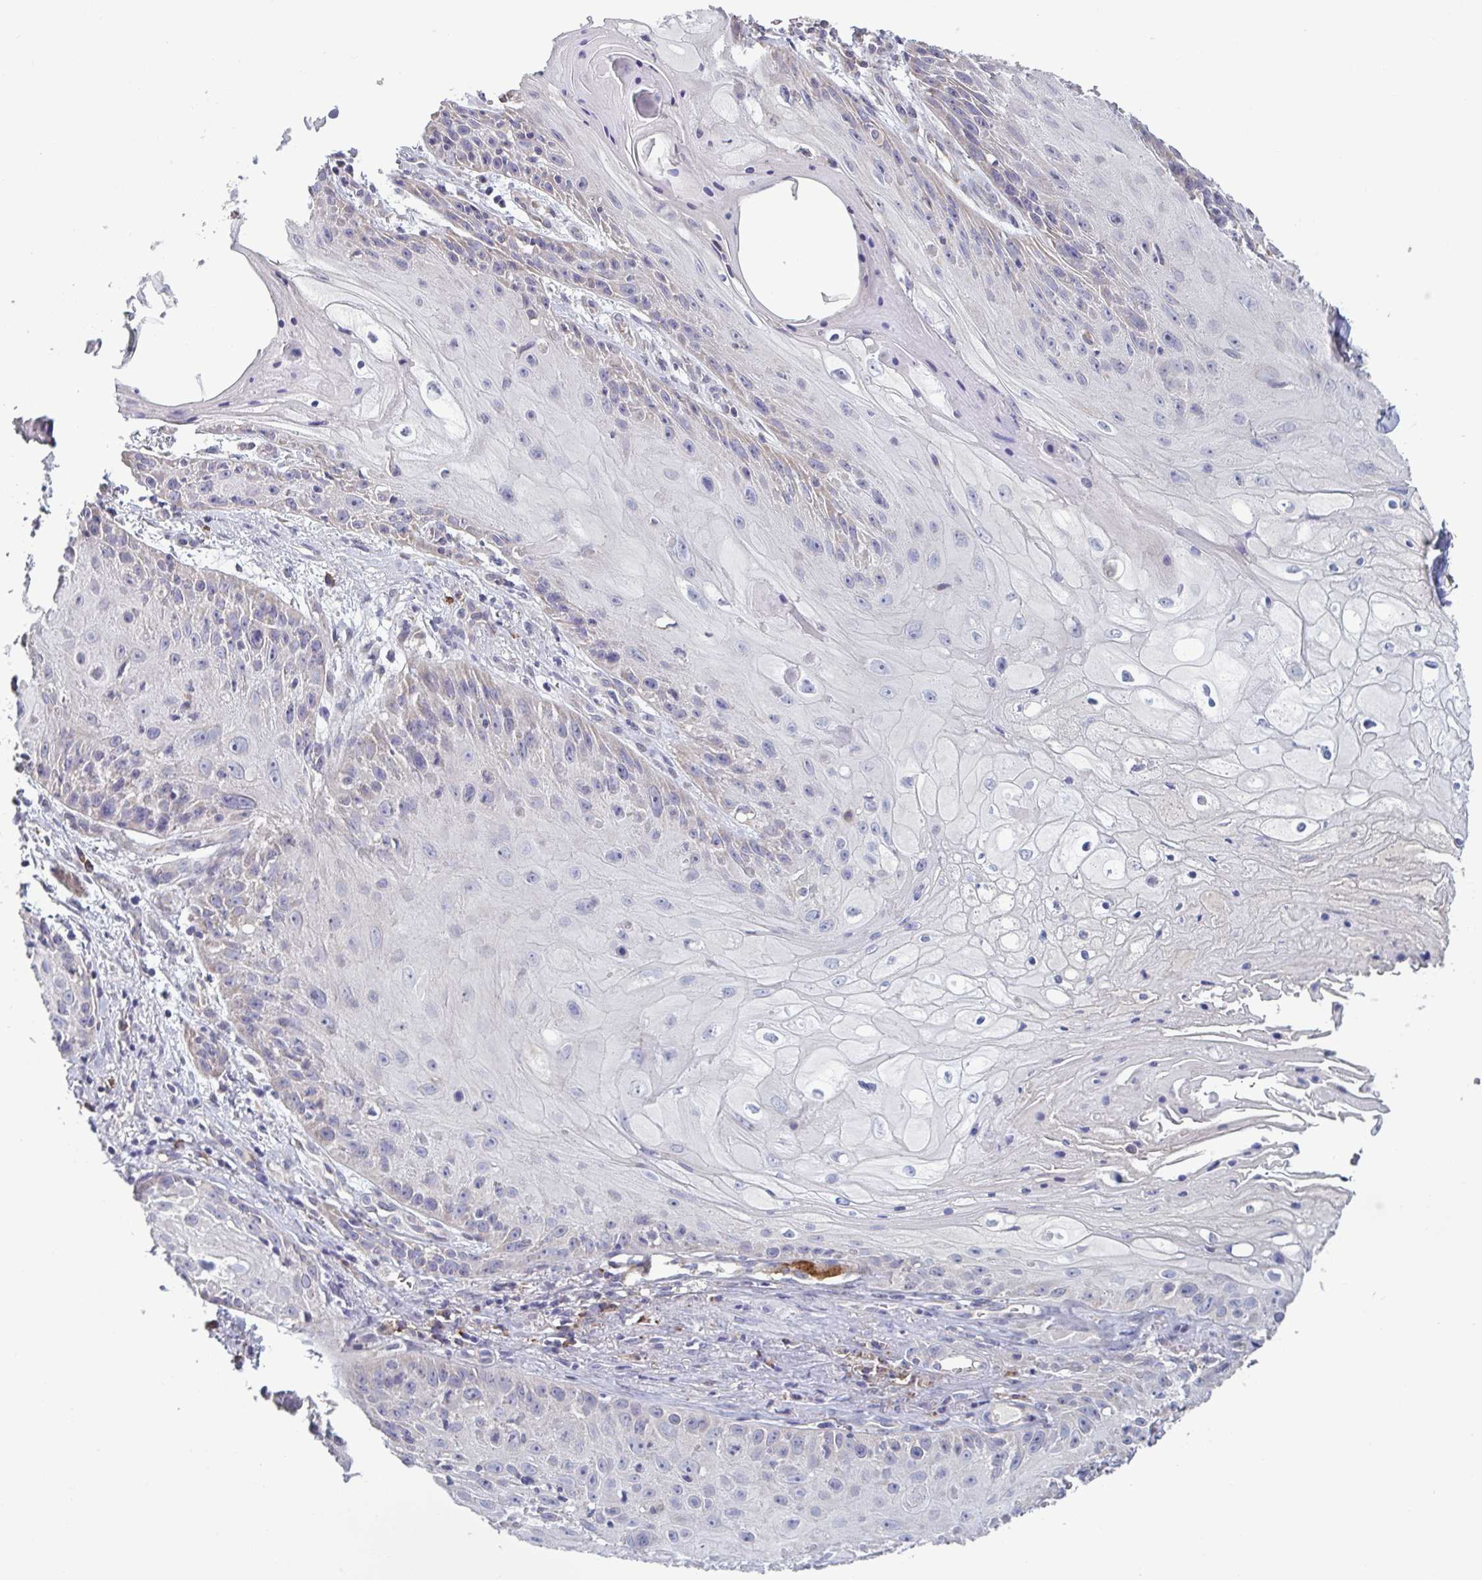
{"staining": {"intensity": "negative", "quantity": "none", "location": "none"}, "tissue": "skin cancer", "cell_type": "Tumor cells", "image_type": "cancer", "snomed": [{"axis": "morphology", "description": "Squamous cell carcinoma, NOS"}, {"axis": "topography", "description": "Skin"}, {"axis": "topography", "description": "Vulva"}], "caption": "The IHC photomicrograph has no significant expression in tumor cells of skin cancer tissue. (Stains: DAB immunohistochemistry with hematoxylin counter stain, Microscopy: brightfield microscopy at high magnification).", "gene": "CD1E", "patient": {"sex": "female", "age": 76}}